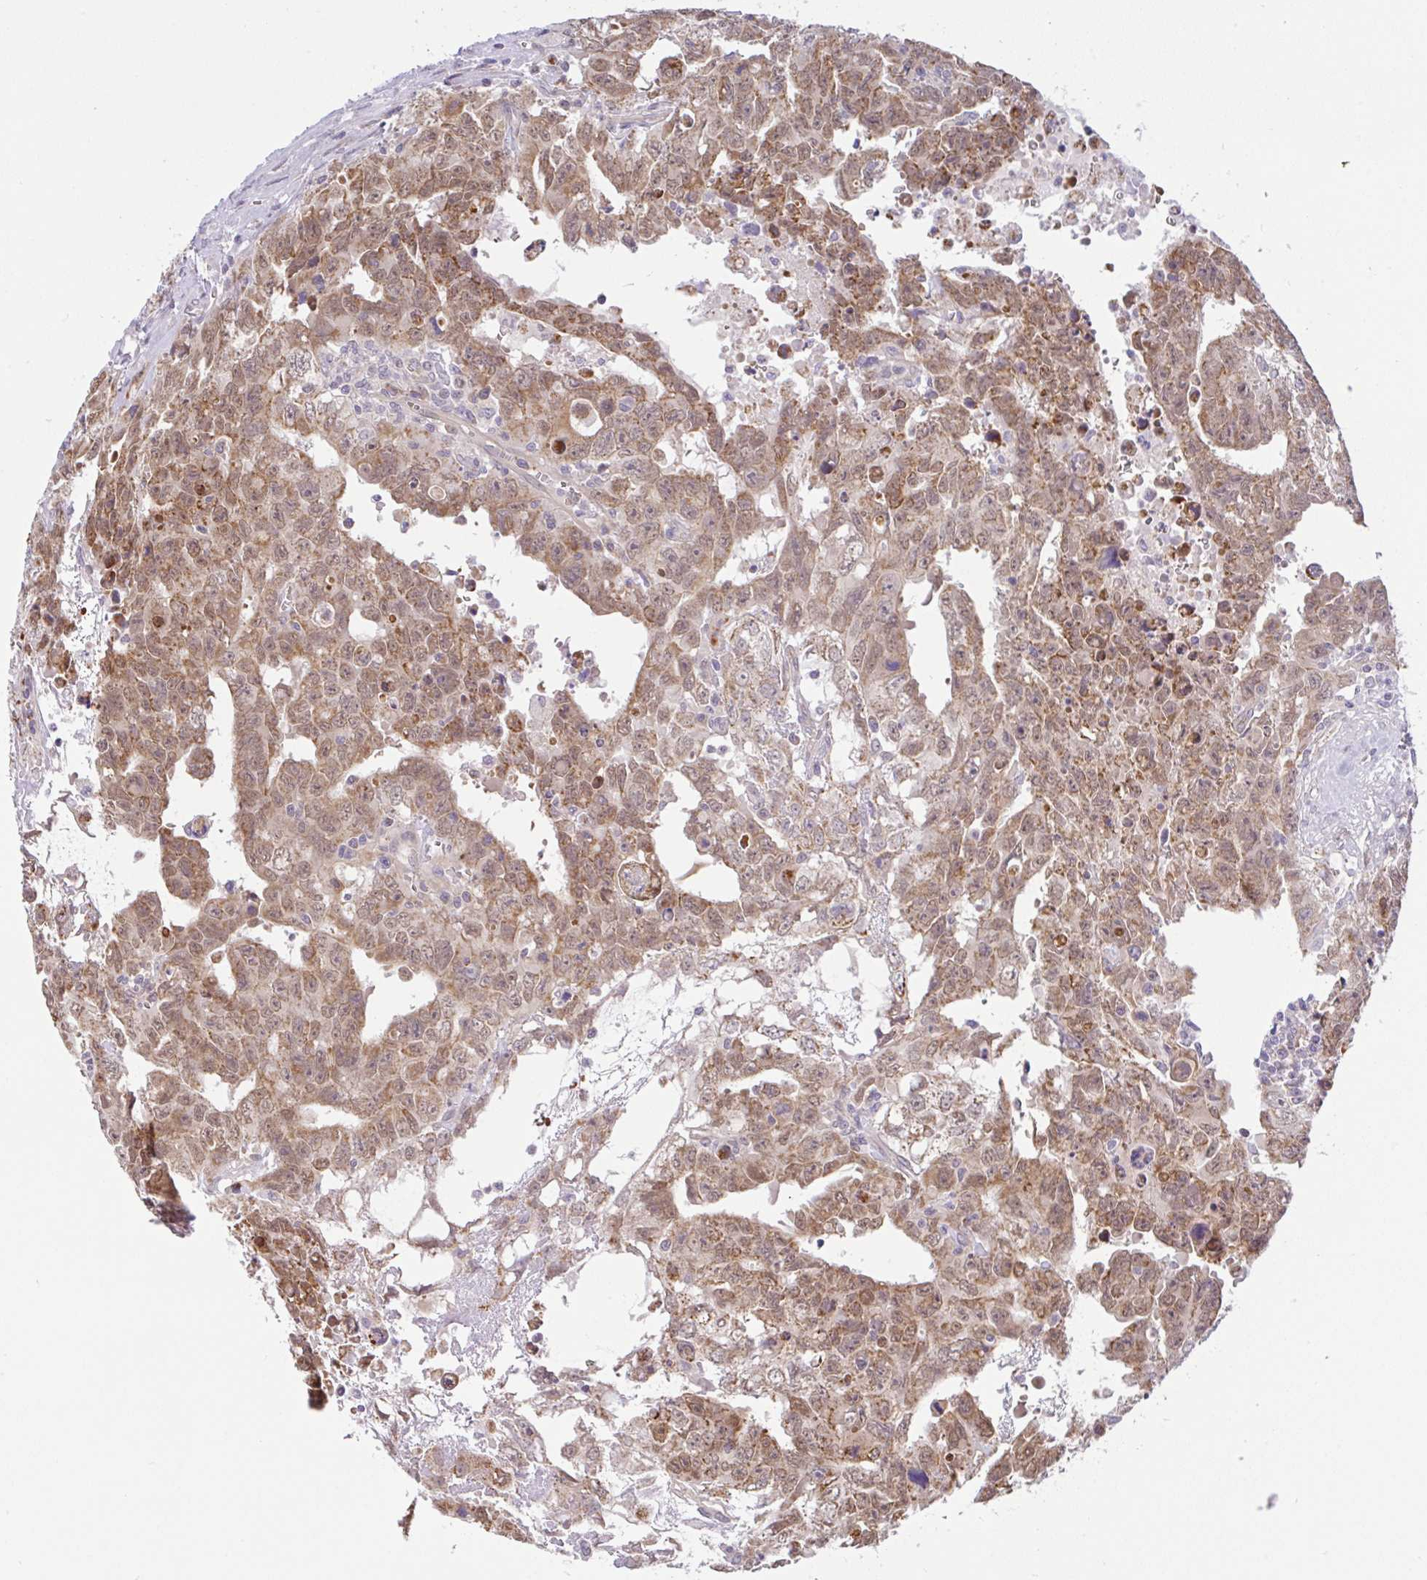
{"staining": {"intensity": "moderate", "quantity": ">75%", "location": "cytoplasmic/membranous"}, "tissue": "testis cancer", "cell_type": "Tumor cells", "image_type": "cancer", "snomed": [{"axis": "morphology", "description": "Carcinoma, Embryonal, NOS"}, {"axis": "topography", "description": "Testis"}], "caption": "This image exhibits immunohistochemistry (IHC) staining of human testis cancer, with medium moderate cytoplasmic/membranous staining in about >75% of tumor cells.", "gene": "DLEU7", "patient": {"sex": "male", "age": 24}}